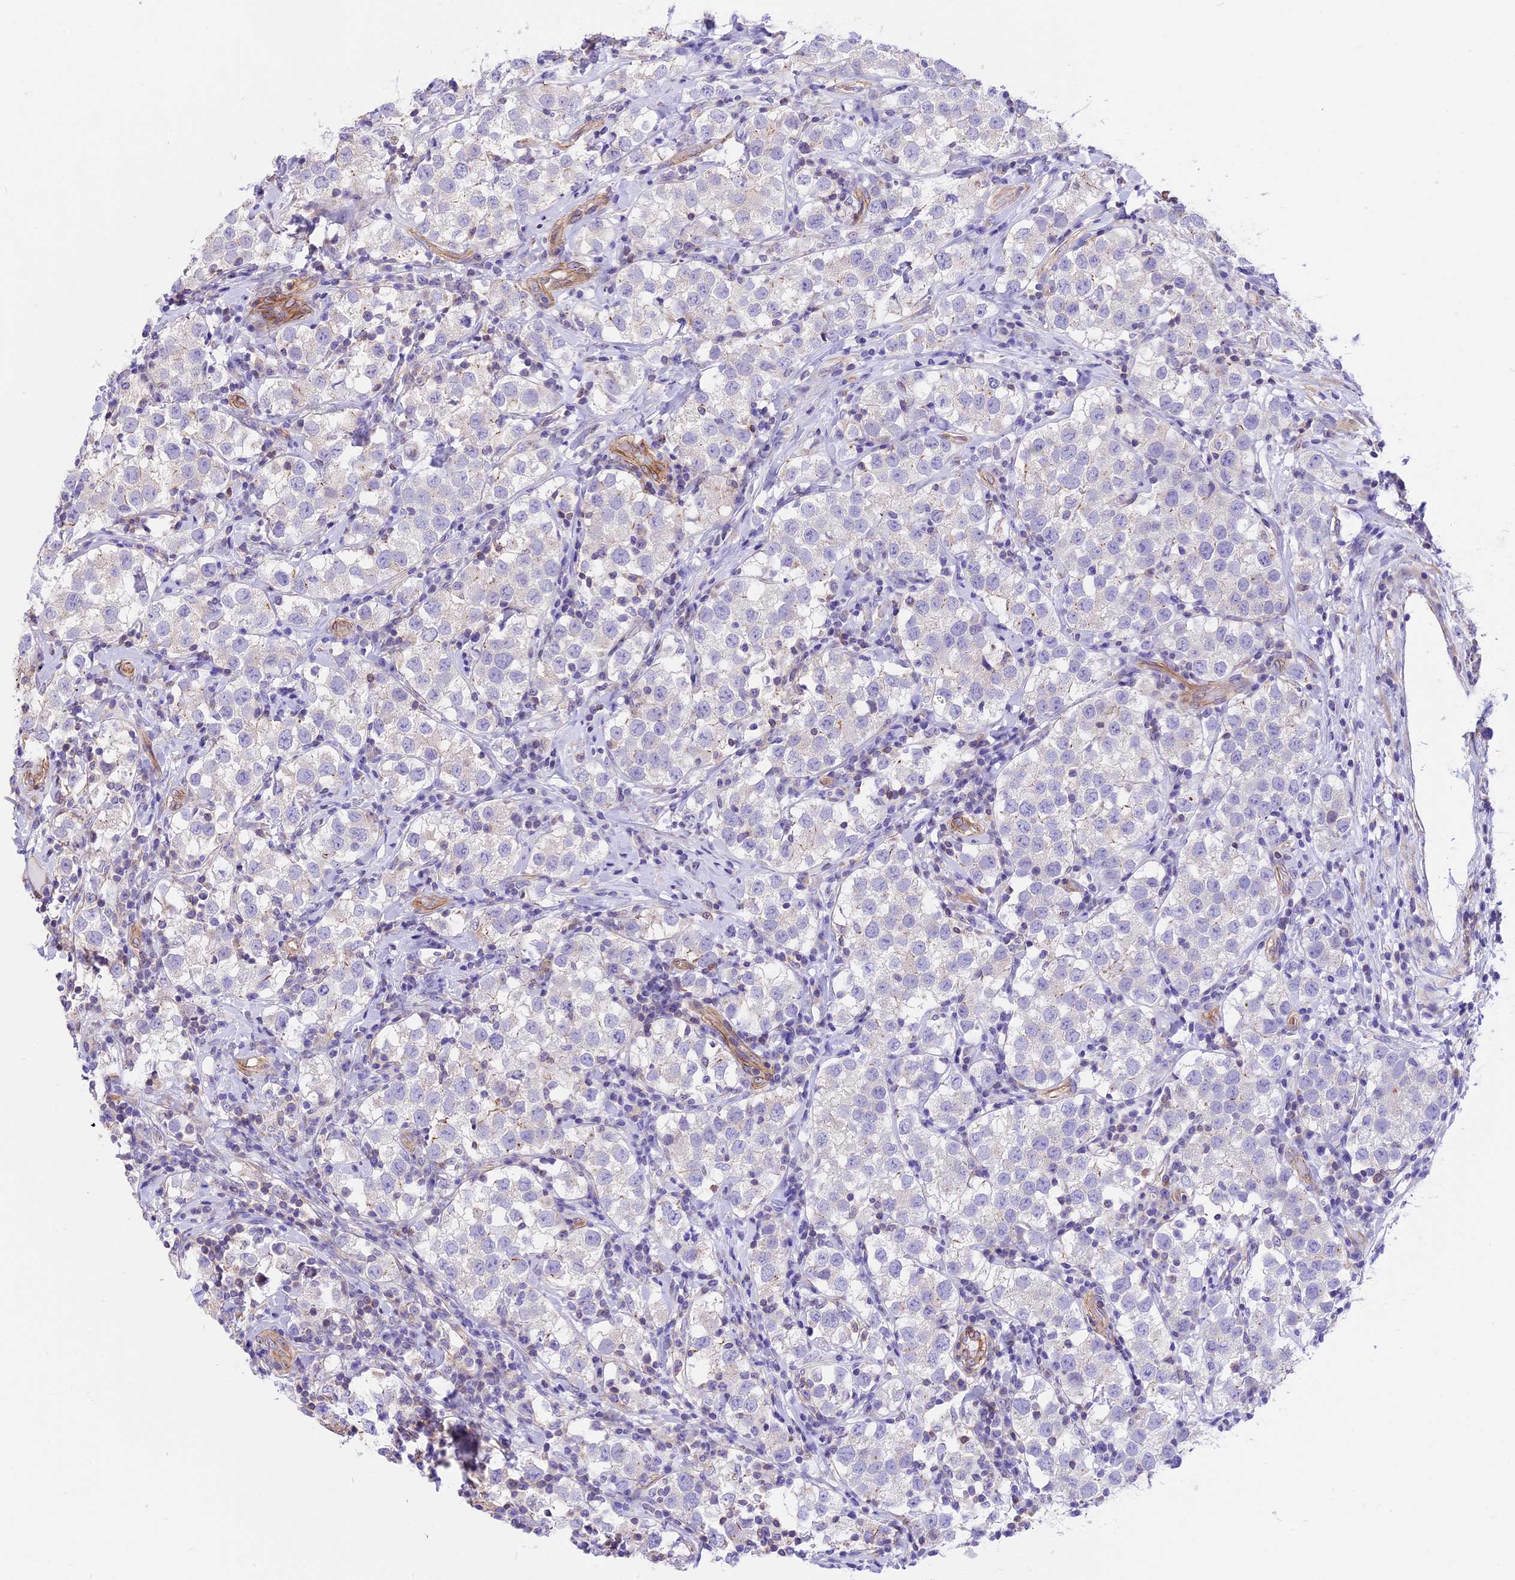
{"staining": {"intensity": "negative", "quantity": "none", "location": "none"}, "tissue": "testis cancer", "cell_type": "Tumor cells", "image_type": "cancer", "snomed": [{"axis": "morphology", "description": "Seminoma, NOS"}, {"axis": "topography", "description": "Testis"}], "caption": "An image of human seminoma (testis) is negative for staining in tumor cells.", "gene": "R3HDM4", "patient": {"sex": "male", "age": 34}}